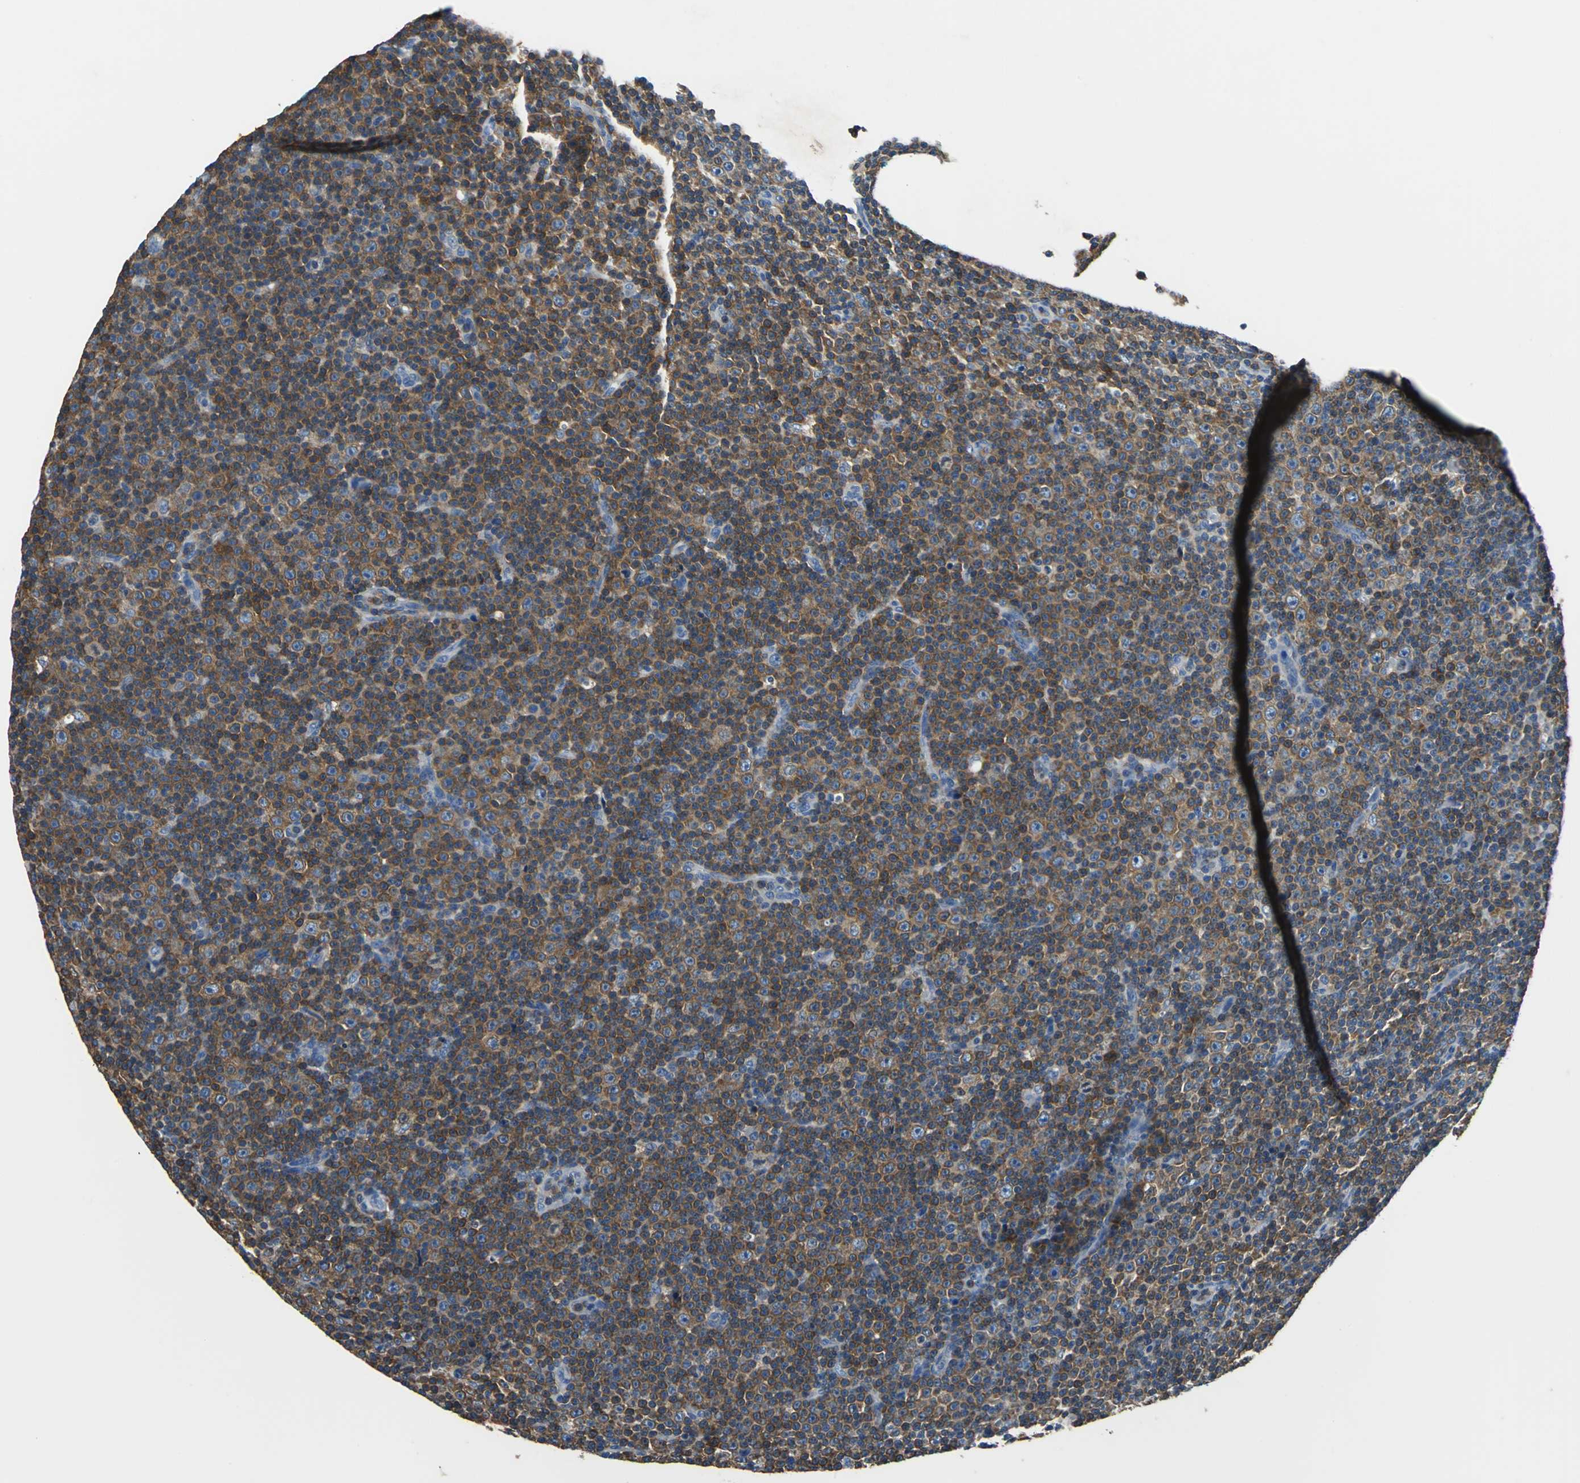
{"staining": {"intensity": "strong", "quantity": ">75%", "location": "cytoplasmic/membranous"}, "tissue": "lymphoma", "cell_type": "Tumor cells", "image_type": "cancer", "snomed": [{"axis": "morphology", "description": "Malignant lymphoma, non-Hodgkin's type, Low grade"}, {"axis": "topography", "description": "Lymph node"}], "caption": "Tumor cells exhibit high levels of strong cytoplasmic/membranous staining in approximately >75% of cells in human malignant lymphoma, non-Hodgkin's type (low-grade).", "gene": "PRKCA", "patient": {"sex": "female", "age": 67}}